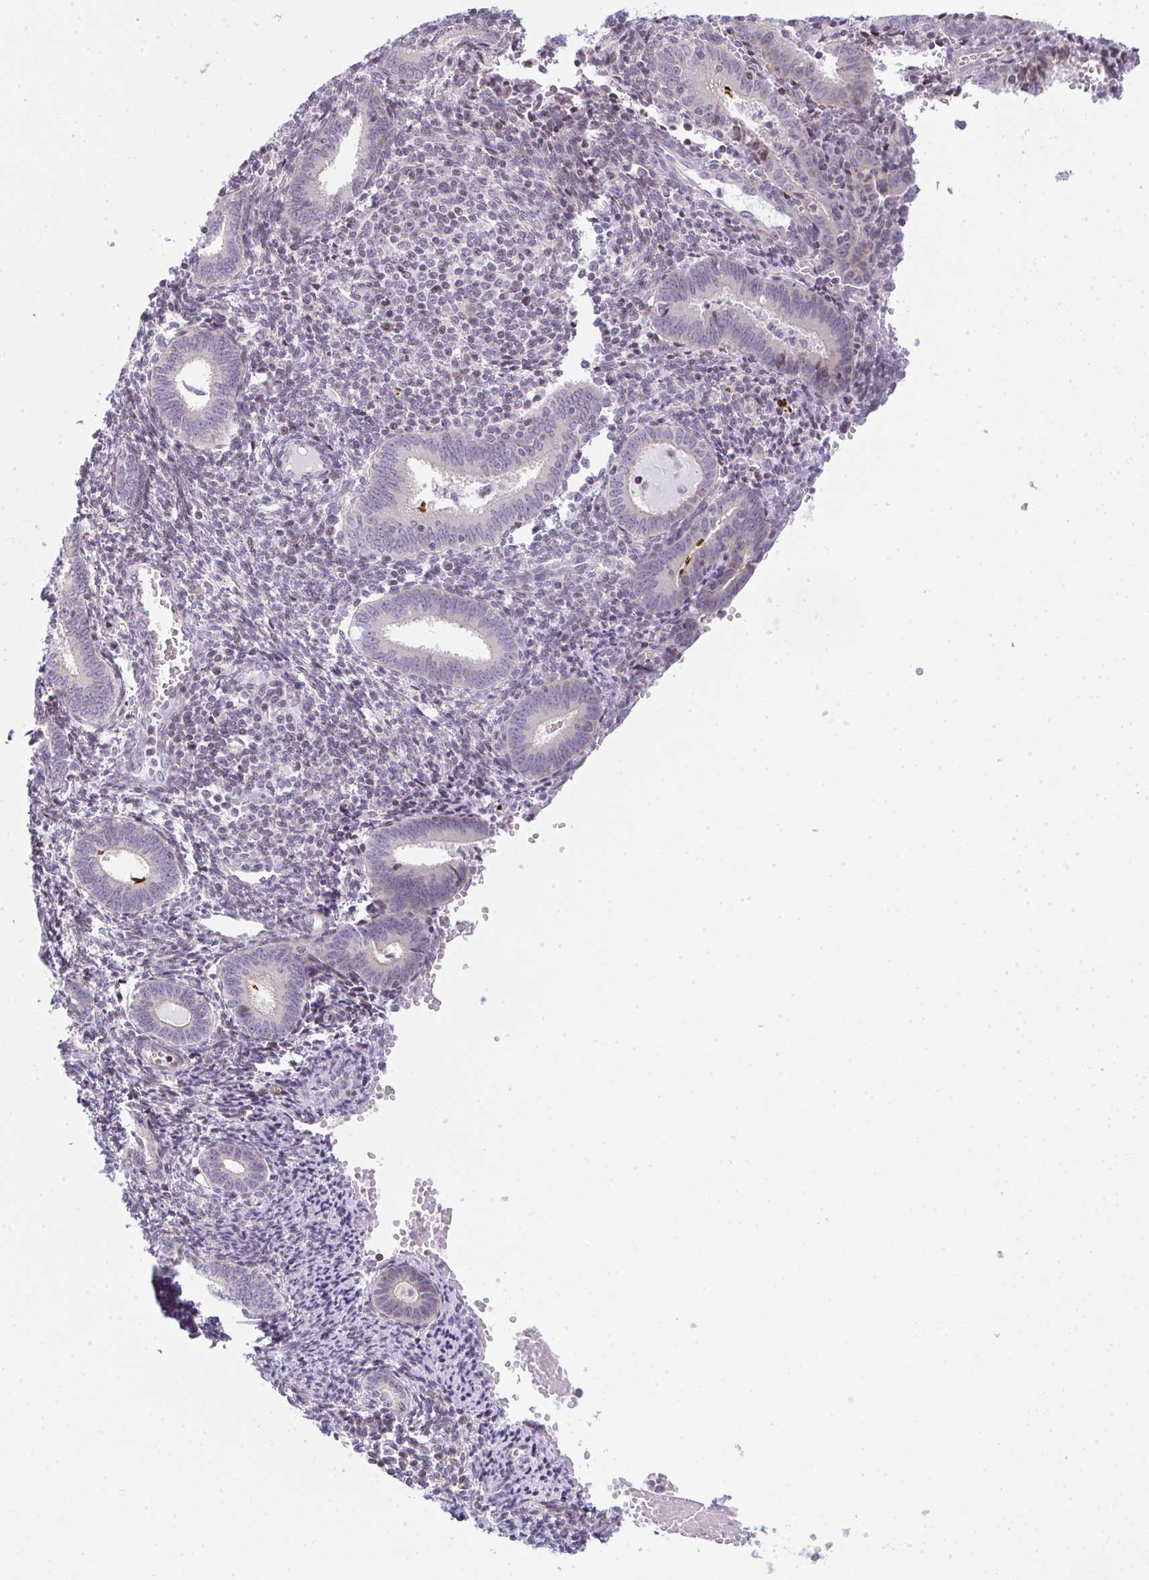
{"staining": {"intensity": "negative", "quantity": "none", "location": "none"}, "tissue": "endometrium", "cell_type": "Cells in endometrial stroma", "image_type": "normal", "snomed": [{"axis": "morphology", "description": "Normal tissue, NOS"}, {"axis": "topography", "description": "Endometrium"}], "caption": "There is no significant staining in cells in endometrial stroma of endometrium. (DAB (3,3'-diaminobenzidine) immunohistochemistry (IHC) visualized using brightfield microscopy, high magnification).", "gene": "TMEM237", "patient": {"sex": "female", "age": 41}}